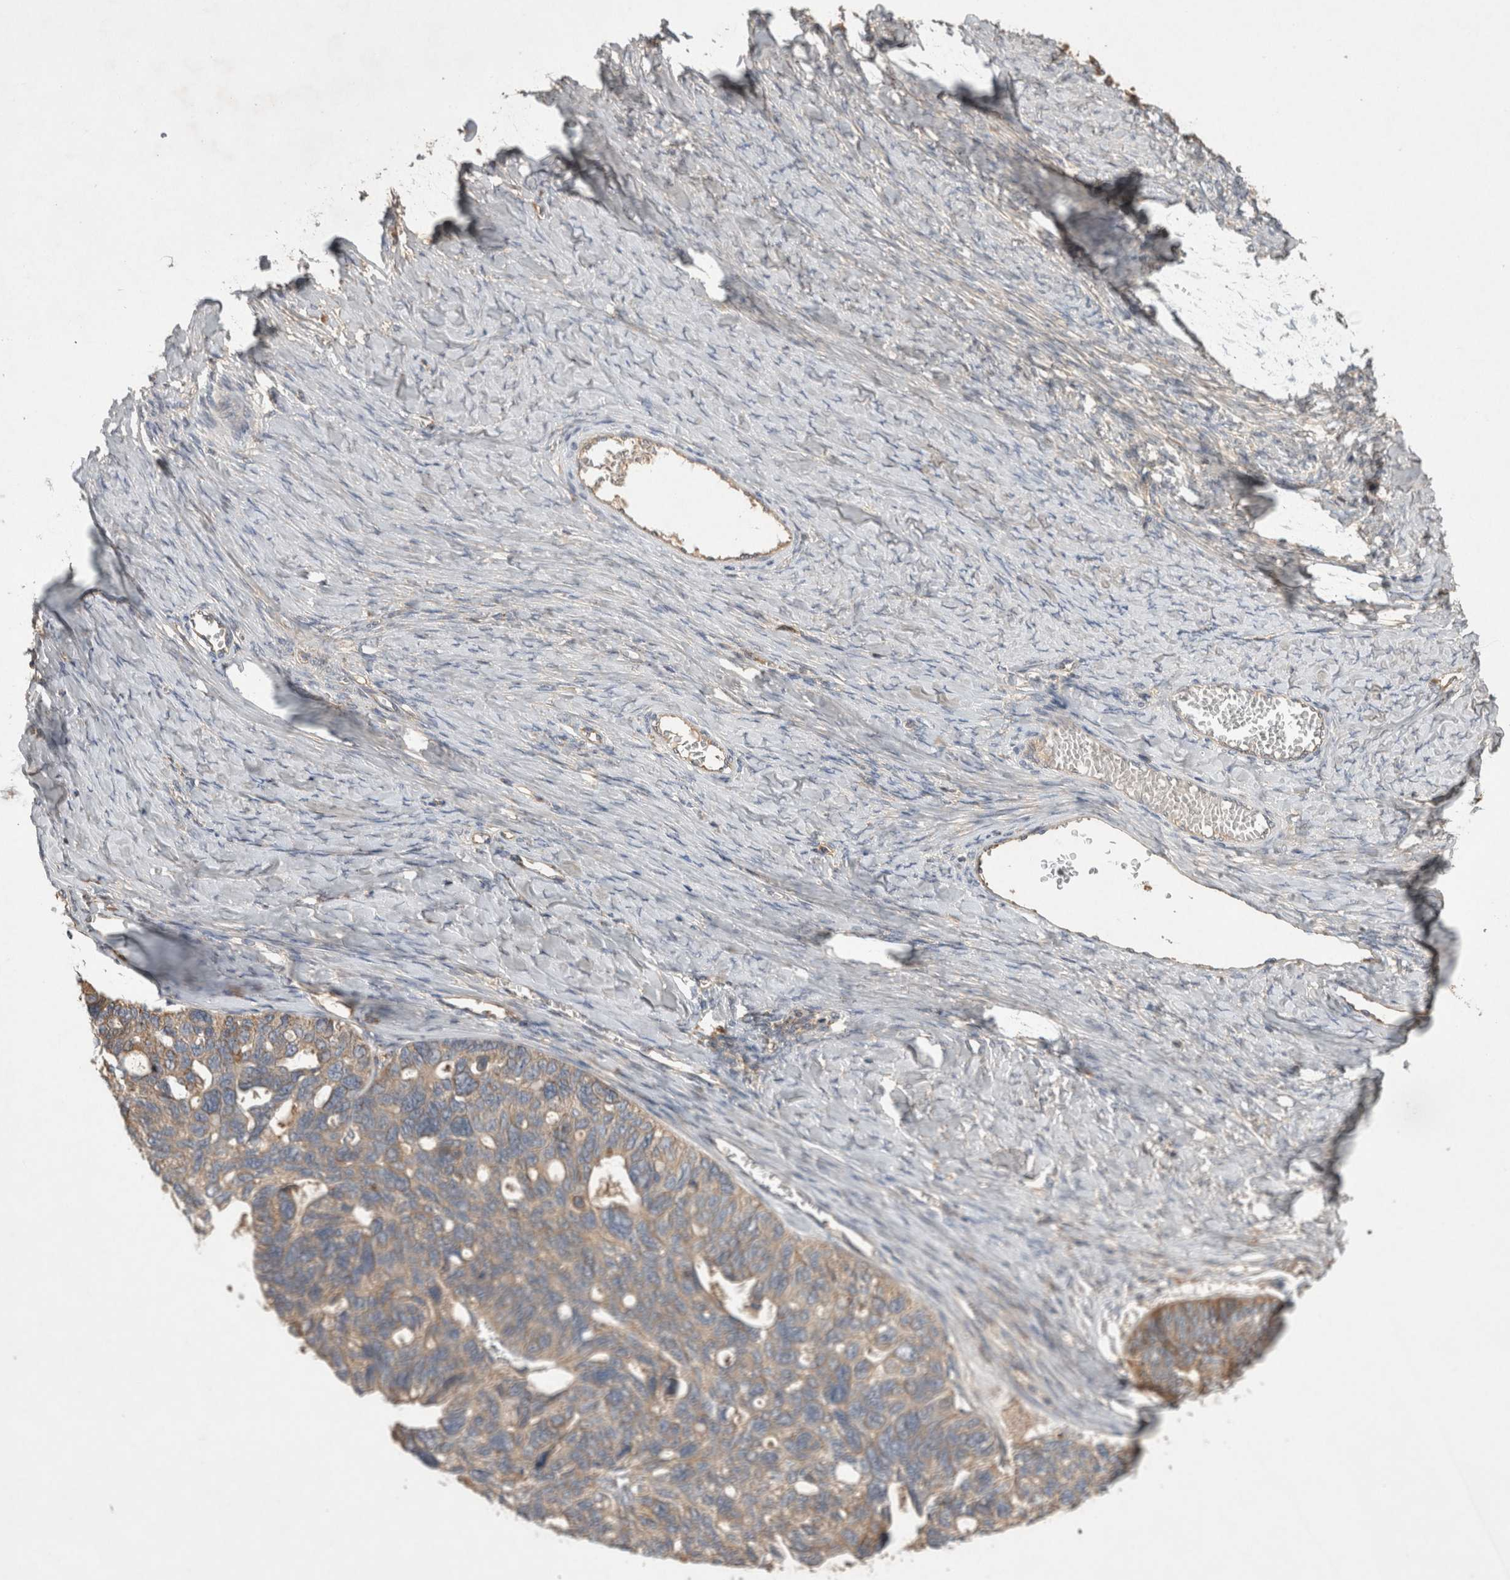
{"staining": {"intensity": "weak", "quantity": ">75%", "location": "cytoplasmic/membranous"}, "tissue": "ovarian cancer", "cell_type": "Tumor cells", "image_type": "cancer", "snomed": [{"axis": "morphology", "description": "Cystadenocarcinoma, serous, NOS"}, {"axis": "topography", "description": "Ovary"}], "caption": "Immunohistochemistry (IHC) micrograph of ovarian cancer stained for a protein (brown), which shows low levels of weak cytoplasmic/membranous positivity in about >75% of tumor cells.", "gene": "SERAC1", "patient": {"sex": "female", "age": 79}}